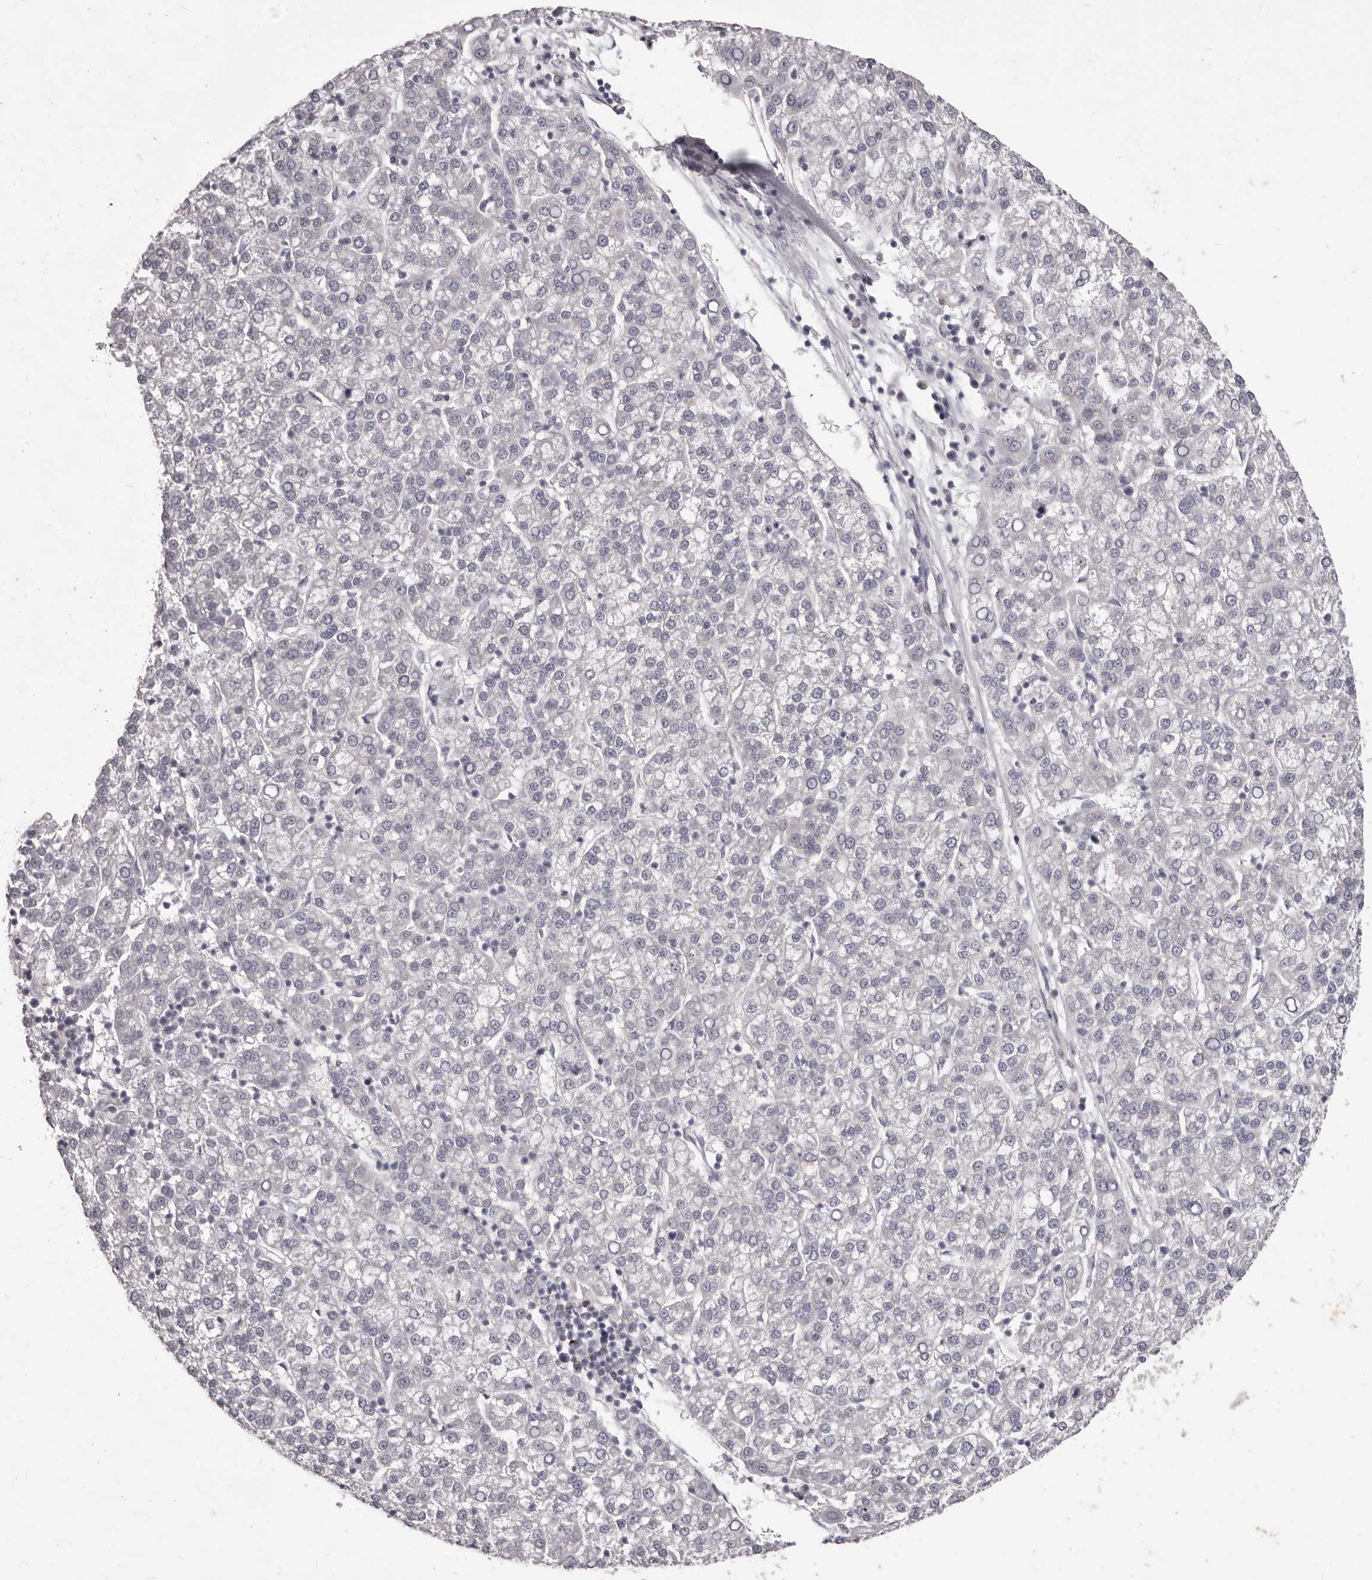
{"staining": {"intensity": "negative", "quantity": "none", "location": "none"}, "tissue": "liver cancer", "cell_type": "Tumor cells", "image_type": "cancer", "snomed": [{"axis": "morphology", "description": "Carcinoma, Hepatocellular, NOS"}, {"axis": "topography", "description": "Liver"}], "caption": "A histopathology image of human hepatocellular carcinoma (liver) is negative for staining in tumor cells.", "gene": "PRMT2", "patient": {"sex": "female", "age": 58}}